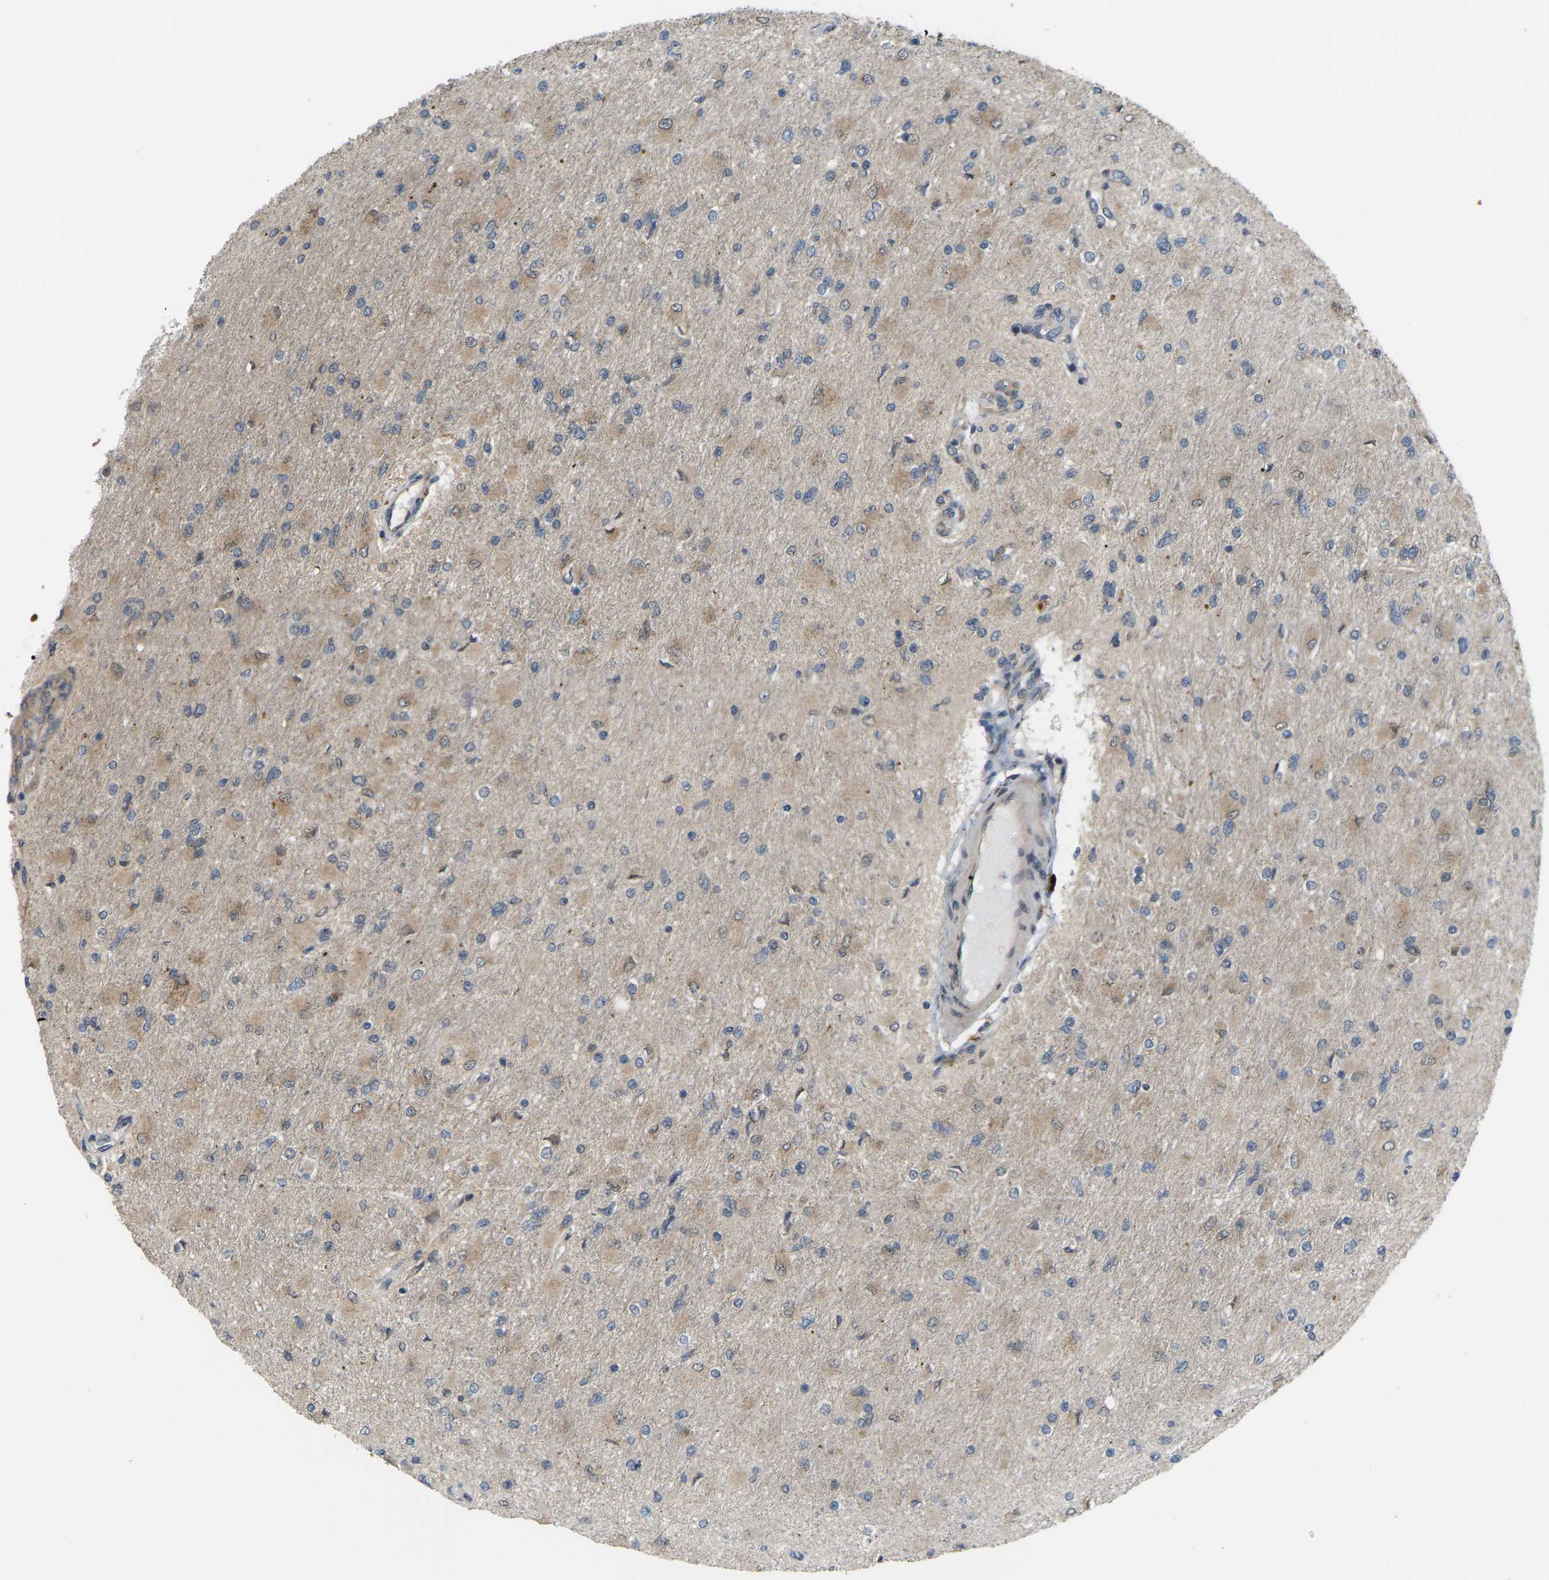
{"staining": {"intensity": "weak", "quantity": "<25%", "location": "cytoplasmic/membranous"}, "tissue": "glioma", "cell_type": "Tumor cells", "image_type": "cancer", "snomed": [{"axis": "morphology", "description": "Glioma, malignant, High grade"}, {"axis": "topography", "description": "Cerebral cortex"}], "caption": "Immunohistochemistry photomicrograph of human glioma stained for a protein (brown), which shows no staining in tumor cells. (Stains: DAB (3,3'-diaminobenzidine) immunohistochemistry (IHC) with hematoxylin counter stain, Microscopy: brightfield microscopy at high magnification).", "gene": "CROT", "patient": {"sex": "female", "age": 36}}